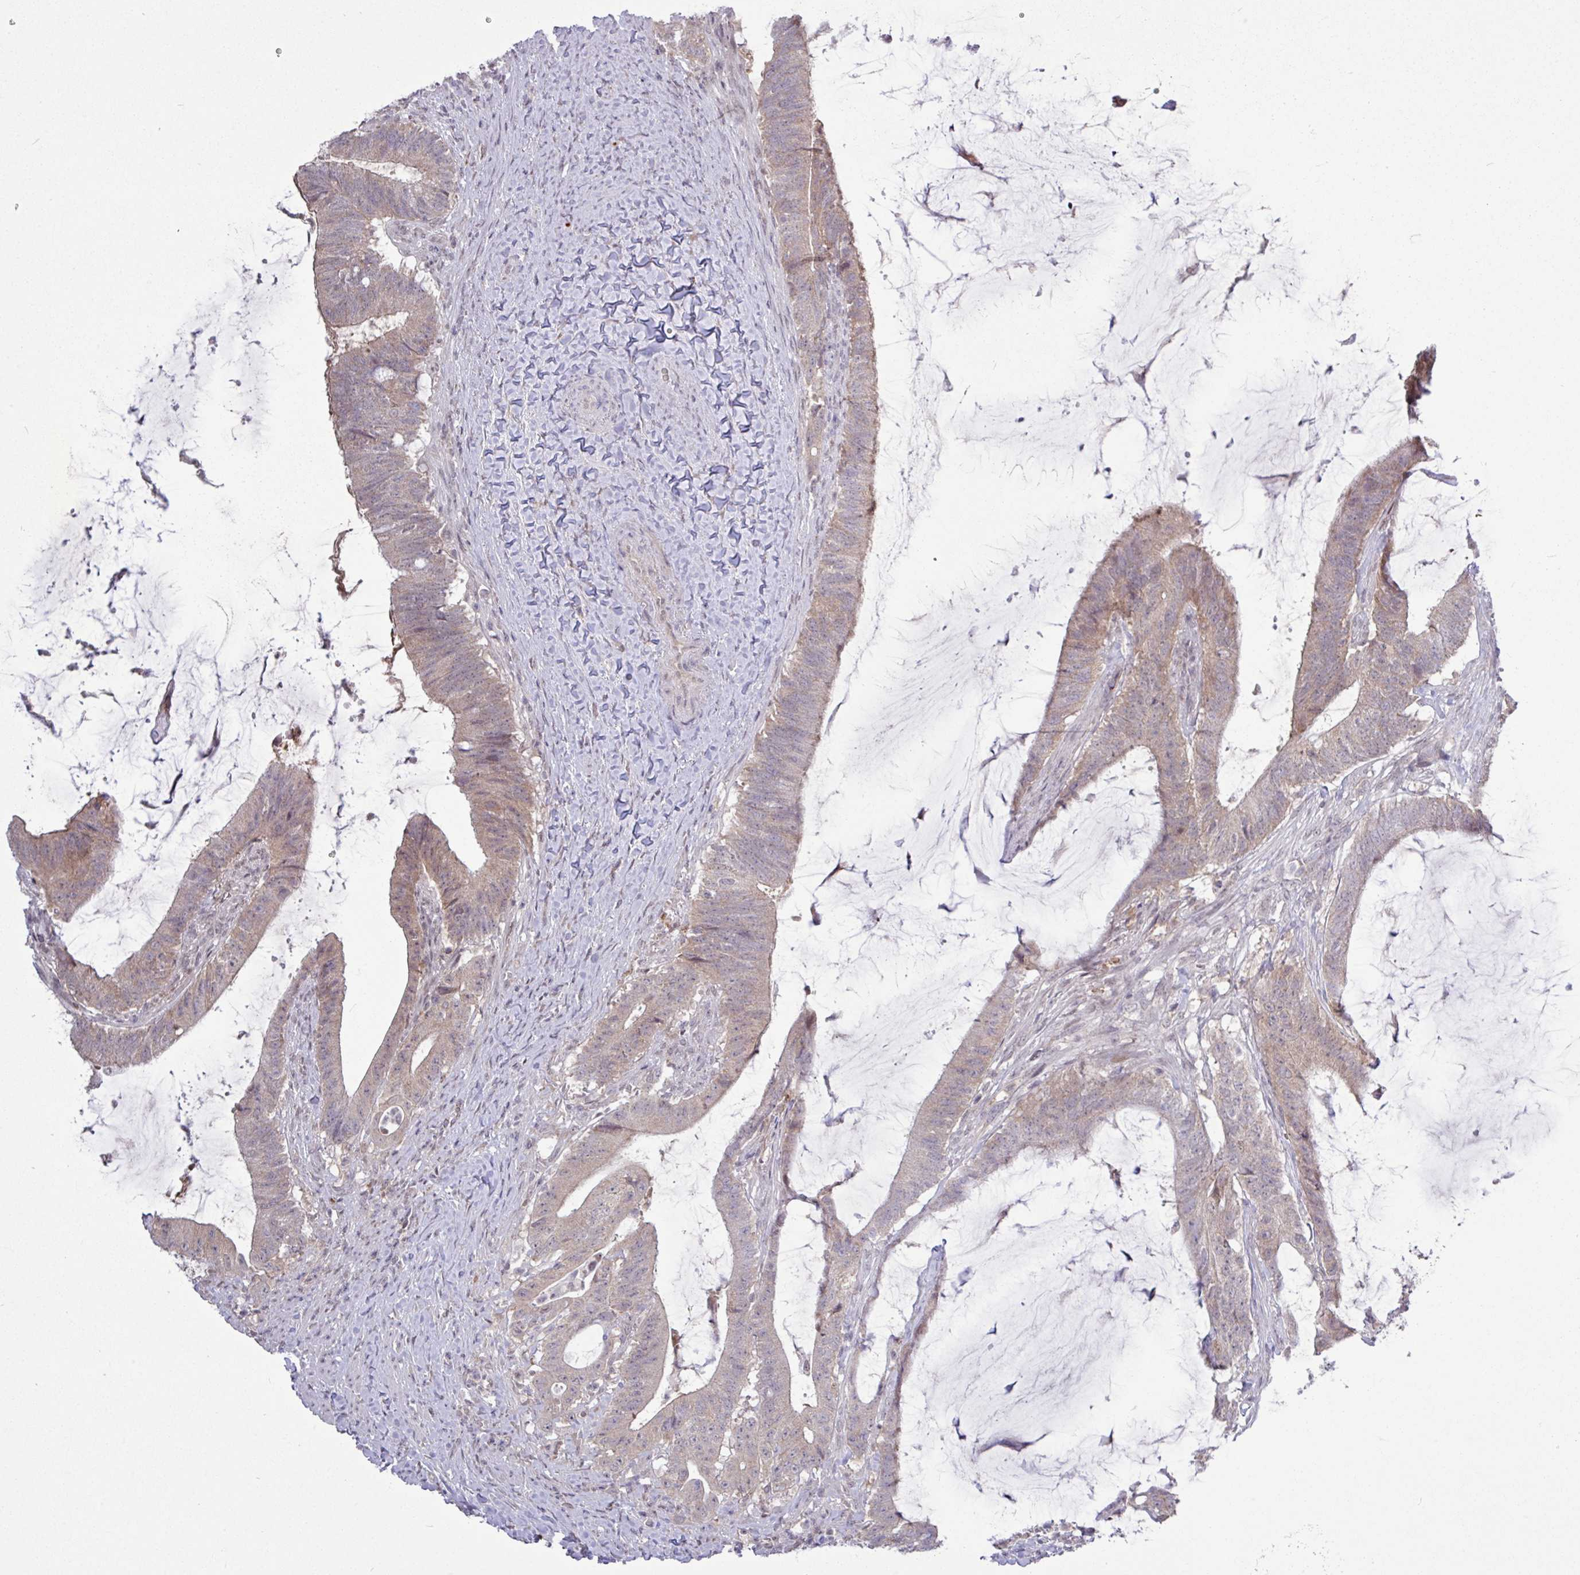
{"staining": {"intensity": "weak", "quantity": "25%-75%", "location": "cytoplasmic/membranous"}, "tissue": "colorectal cancer", "cell_type": "Tumor cells", "image_type": "cancer", "snomed": [{"axis": "morphology", "description": "Adenocarcinoma, NOS"}, {"axis": "topography", "description": "Colon"}], "caption": "Immunohistochemical staining of human colorectal cancer displays weak cytoplasmic/membranous protein staining in approximately 25%-75% of tumor cells.", "gene": "RTL3", "patient": {"sex": "female", "age": 43}}